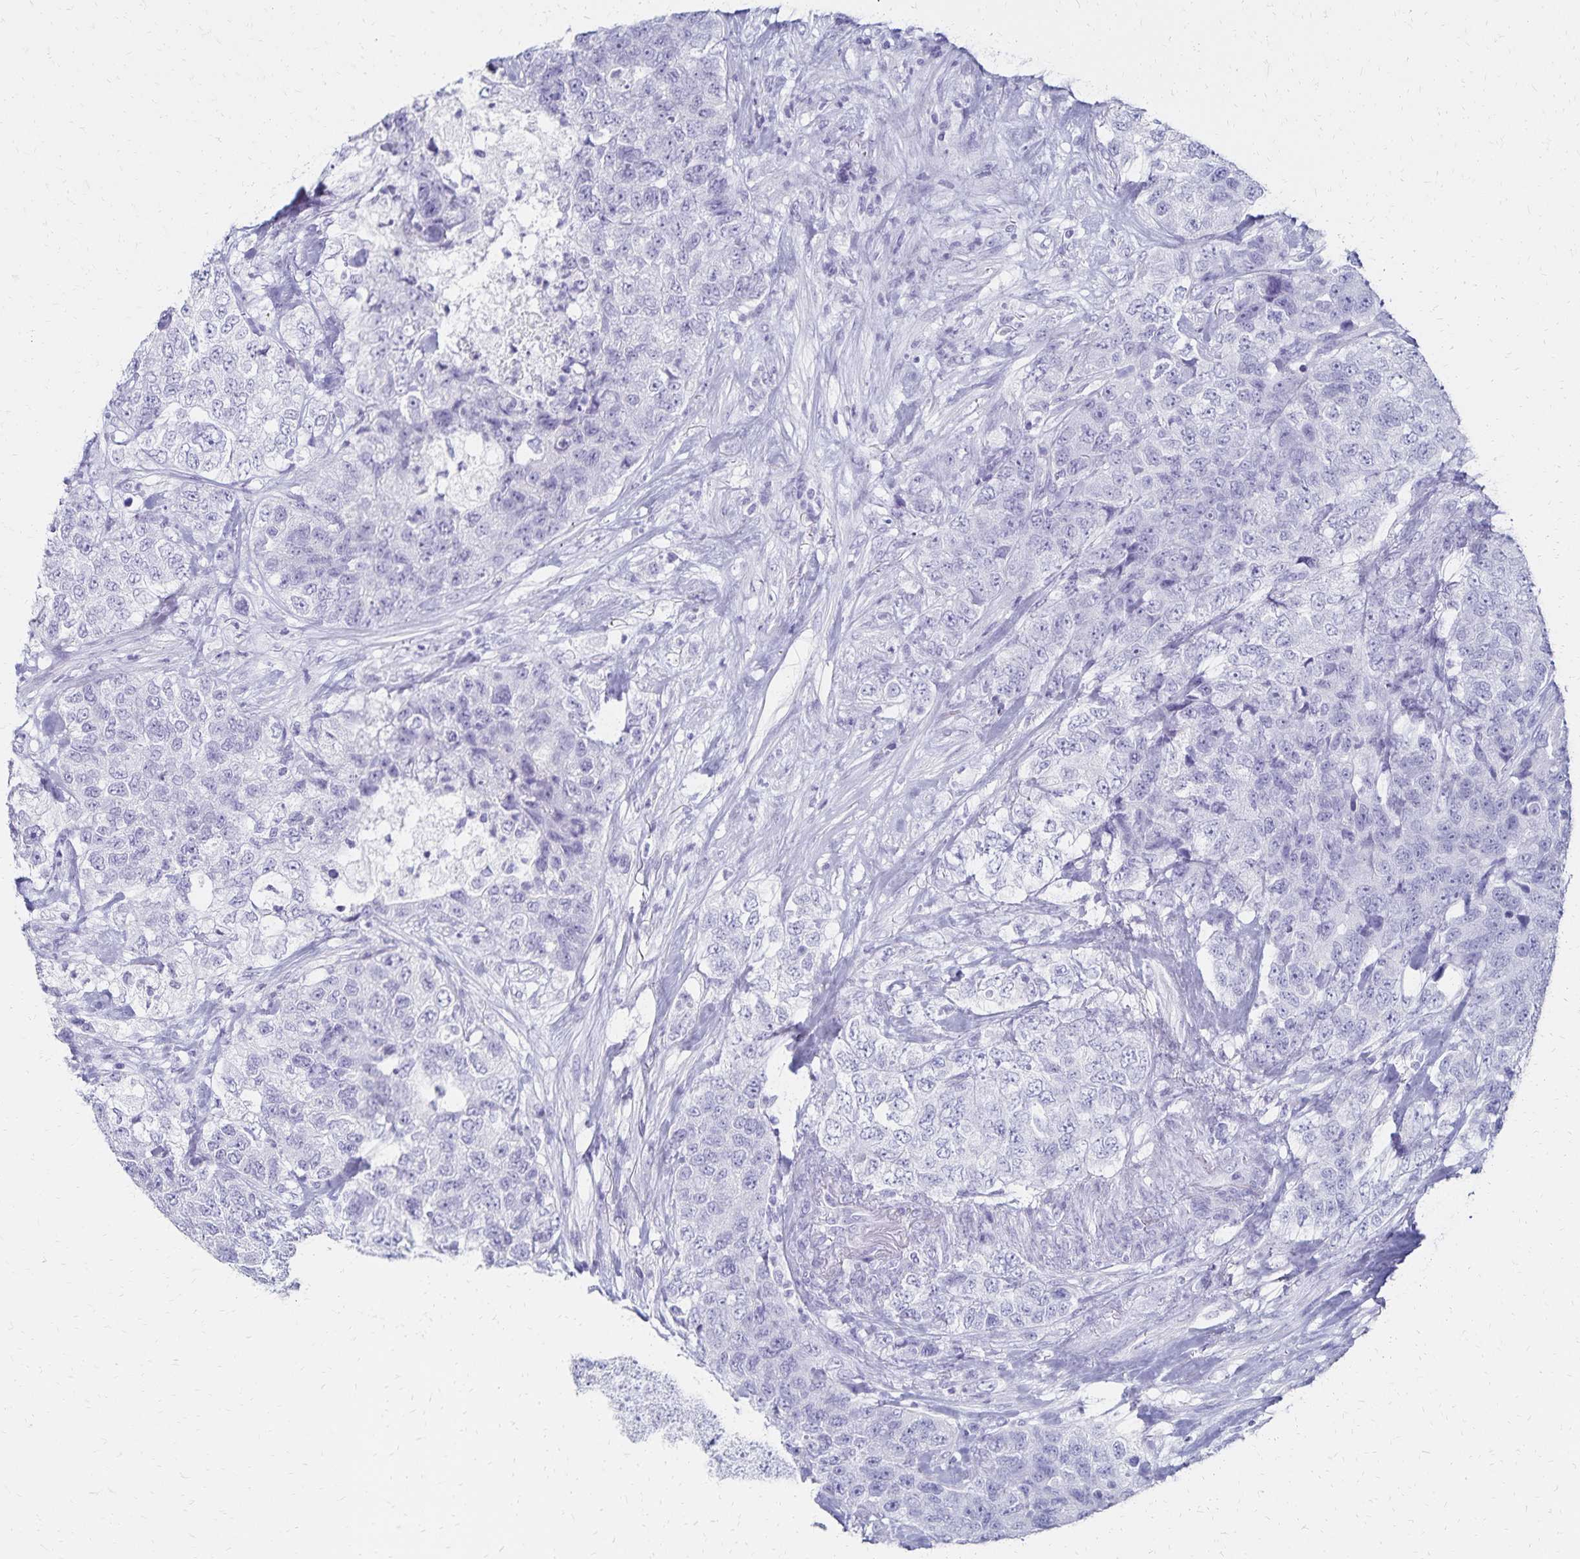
{"staining": {"intensity": "negative", "quantity": "none", "location": "none"}, "tissue": "urothelial cancer", "cell_type": "Tumor cells", "image_type": "cancer", "snomed": [{"axis": "morphology", "description": "Urothelial carcinoma, High grade"}, {"axis": "topography", "description": "Urinary bladder"}], "caption": "Protein analysis of urothelial cancer exhibits no significant expression in tumor cells.", "gene": "GIP", "patient": {"sex": "female", "age": 78}}